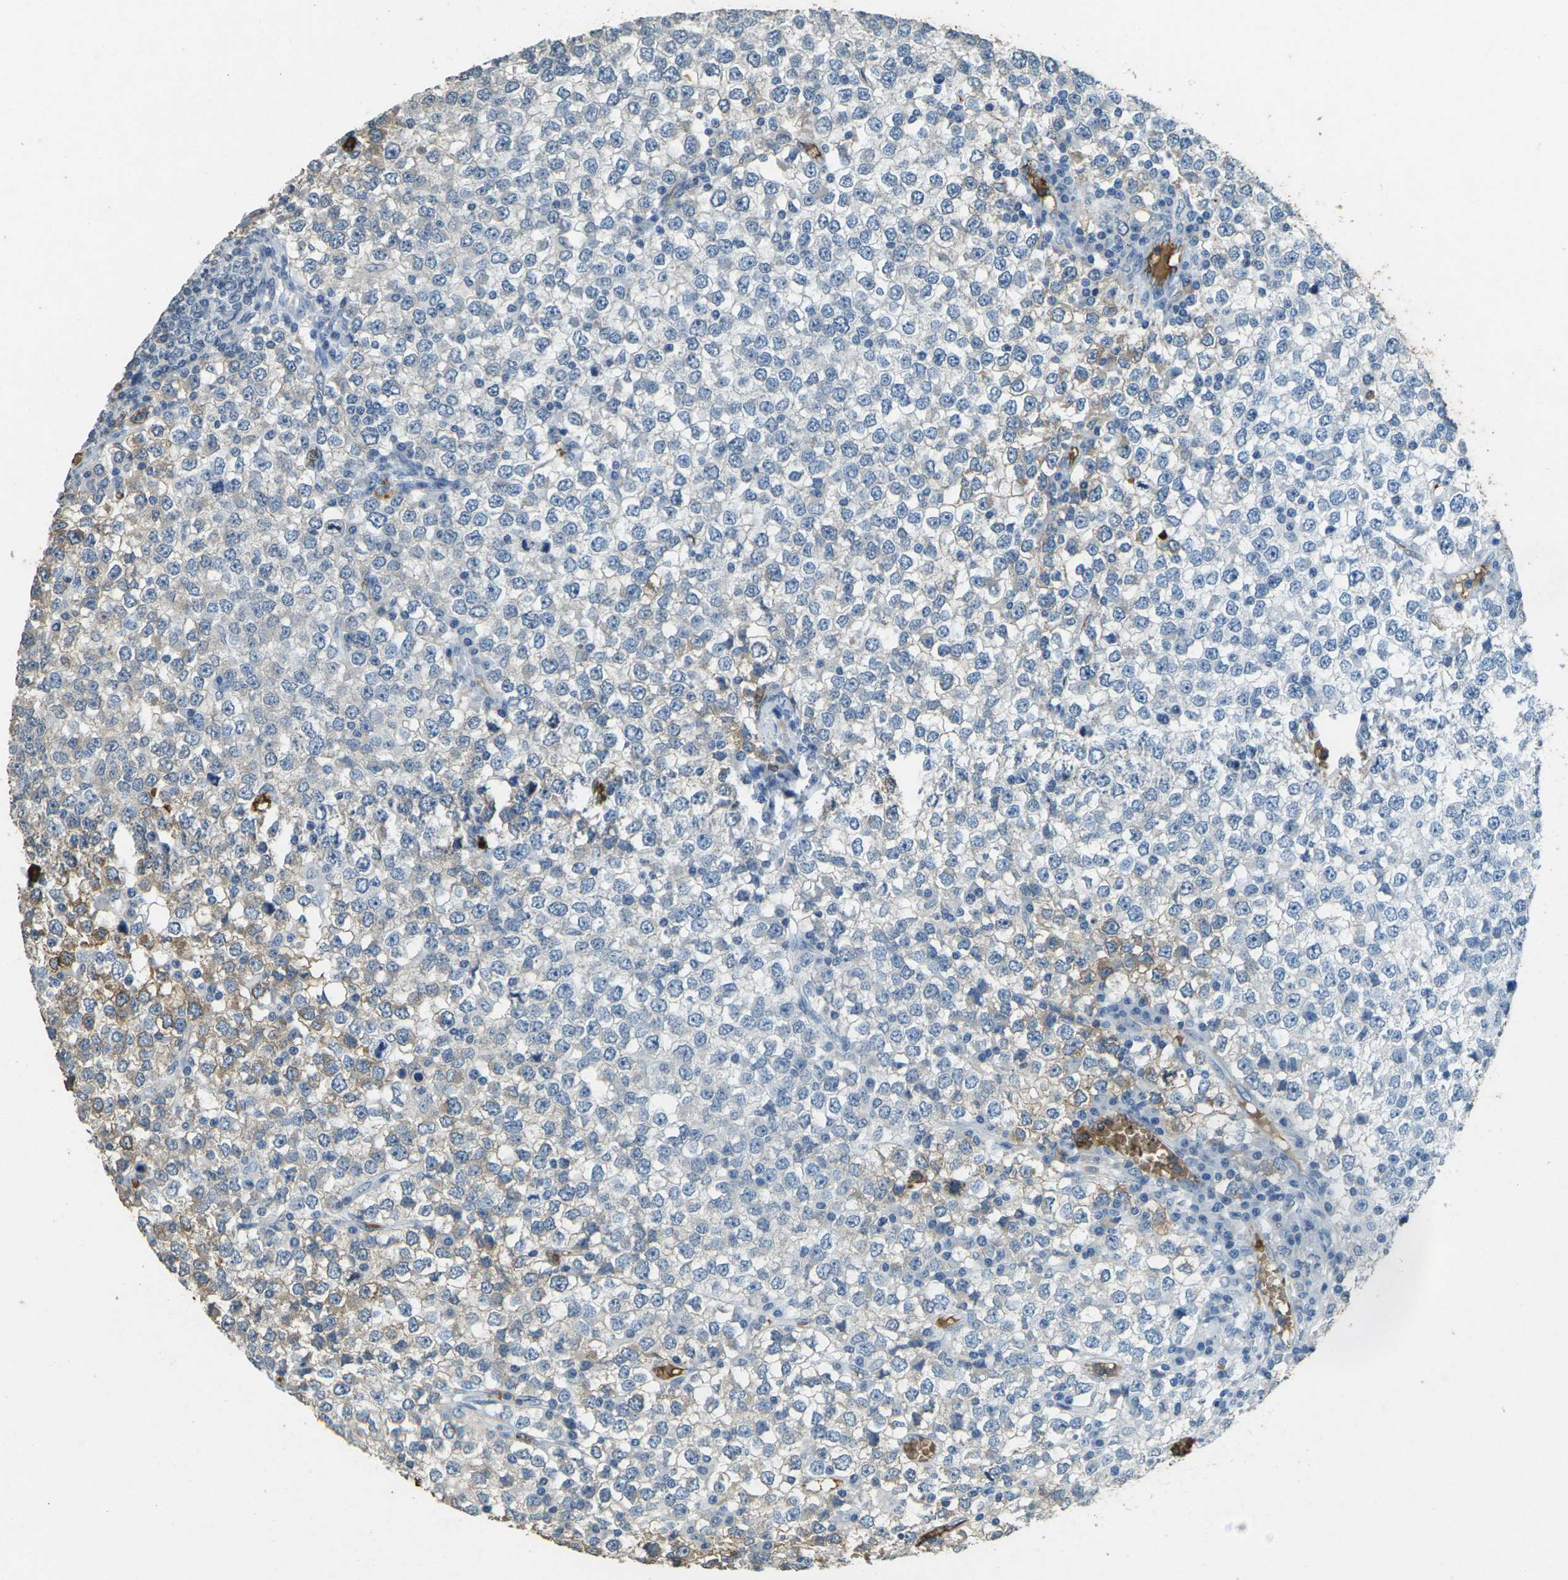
{"staining": {"intensity": "negative", "quantity": "none", "location": "none"}, "tissue": "testis cancer", "cell_type": "Tumor cells", "image_type": "cancer", "snomed": [{"axis": "morphology", "description": "Seminoma, NOS"}, {"axis": "topography", "description": "Testis"}], "caption": "Human testis cancer (seminoma) stained for a protein using immunohistochemistry (IHC) displays no staining in tumor cells.", "gene": "HBB", "patient": {"sex": "male", "age": 65}}